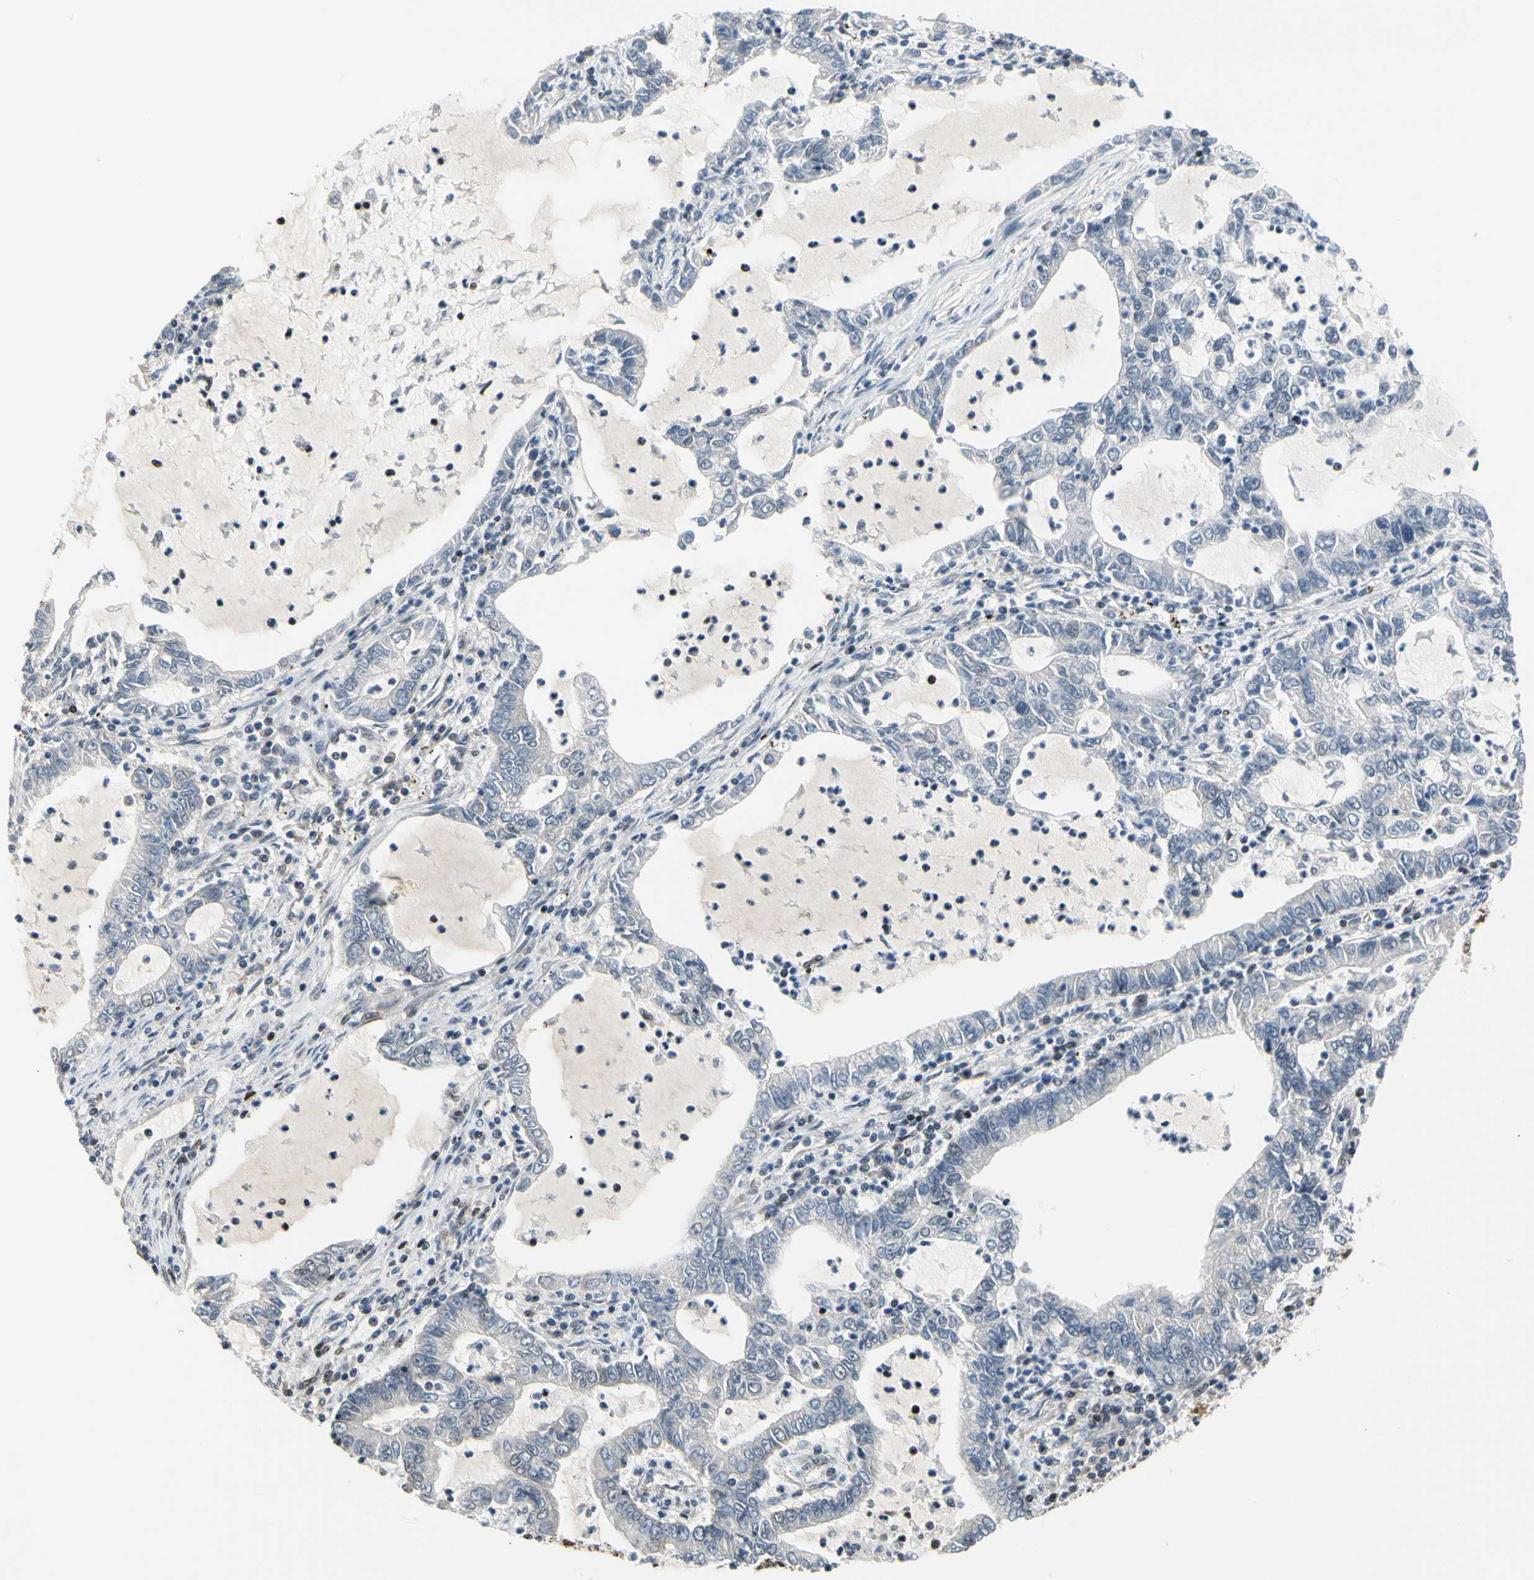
{"staining": {"intensity": "negative", "quantity": "none", "location": "none"}, "tissue": "lung cancer", "cell_type": "Tumor cells", "image_type": "cancer", "snomed": [{"axis": "morphology", "description": "Adenocarcinoma, NOS"}, {"axis": "topography", "description": "Lung"}], "caption": "Immunohistochemistry (IHC) photomicrograph of neoplastic tissue: human adenocarcinoma (lung) stained with DAB (3,3'-diaminobenzidine) exhibits no significant protein positivity in tumor cells.", "gene": "SRSF11", "patient": {"sex": "female", "age": 51}}